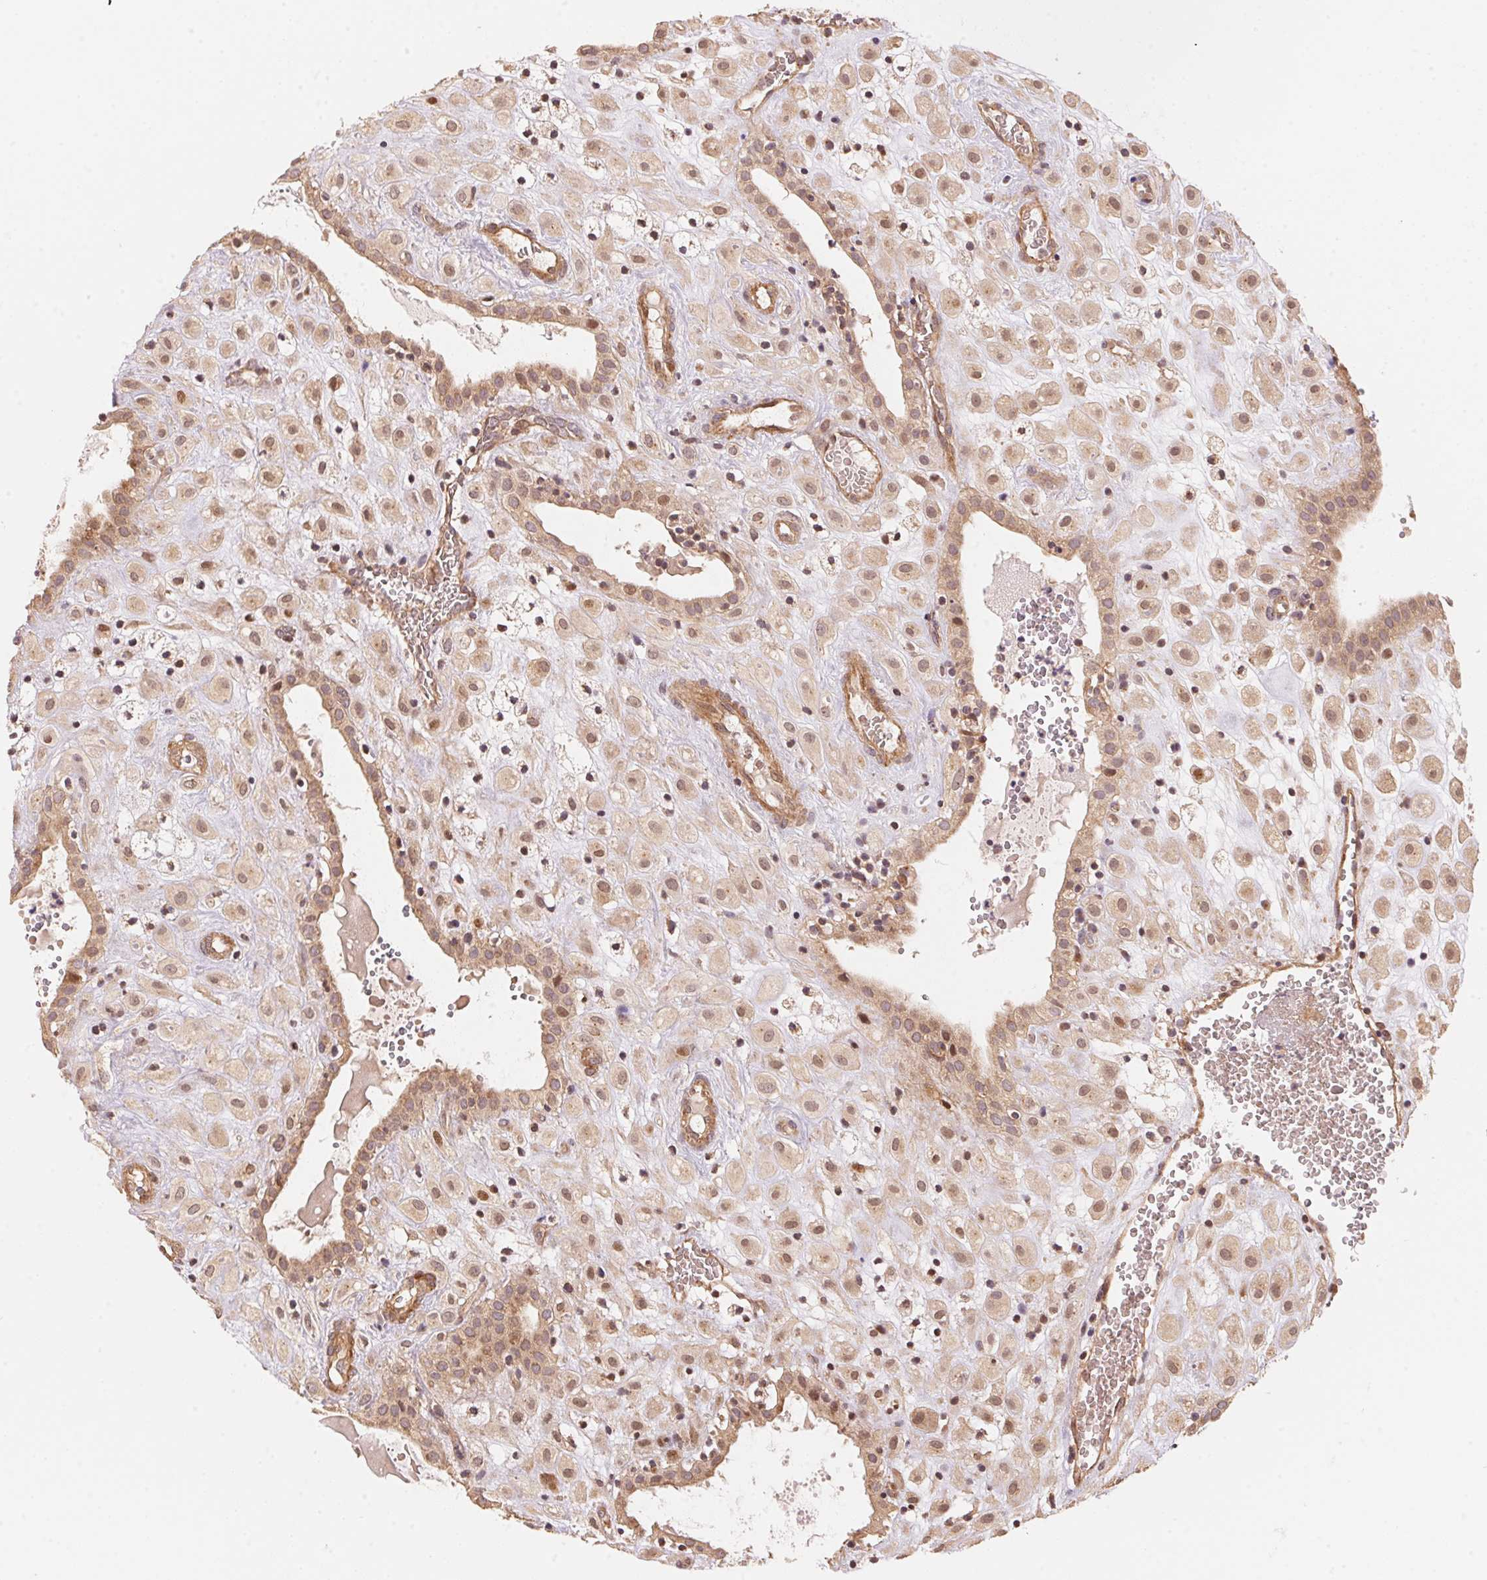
{"staining": {"intensity": "moderate", "quantity": ">75%", "location": "nuclear"}, "tissue": "placenta", "cell_type": "Decidual cells", "image_type": "normal", "snomed": [{"axis": "morphology", "description": "Normal tissue, NOS"}, {"axis": "topography", "description": "Placenta"}], "caption": "High-power microscopy captured an IHC histopathology image of benign placenta, revealing moderate nuclear staining in approximately >75% of decidual cells.", "gene": "TNIP2", "patient": {"sex": "female", "age": 24}}